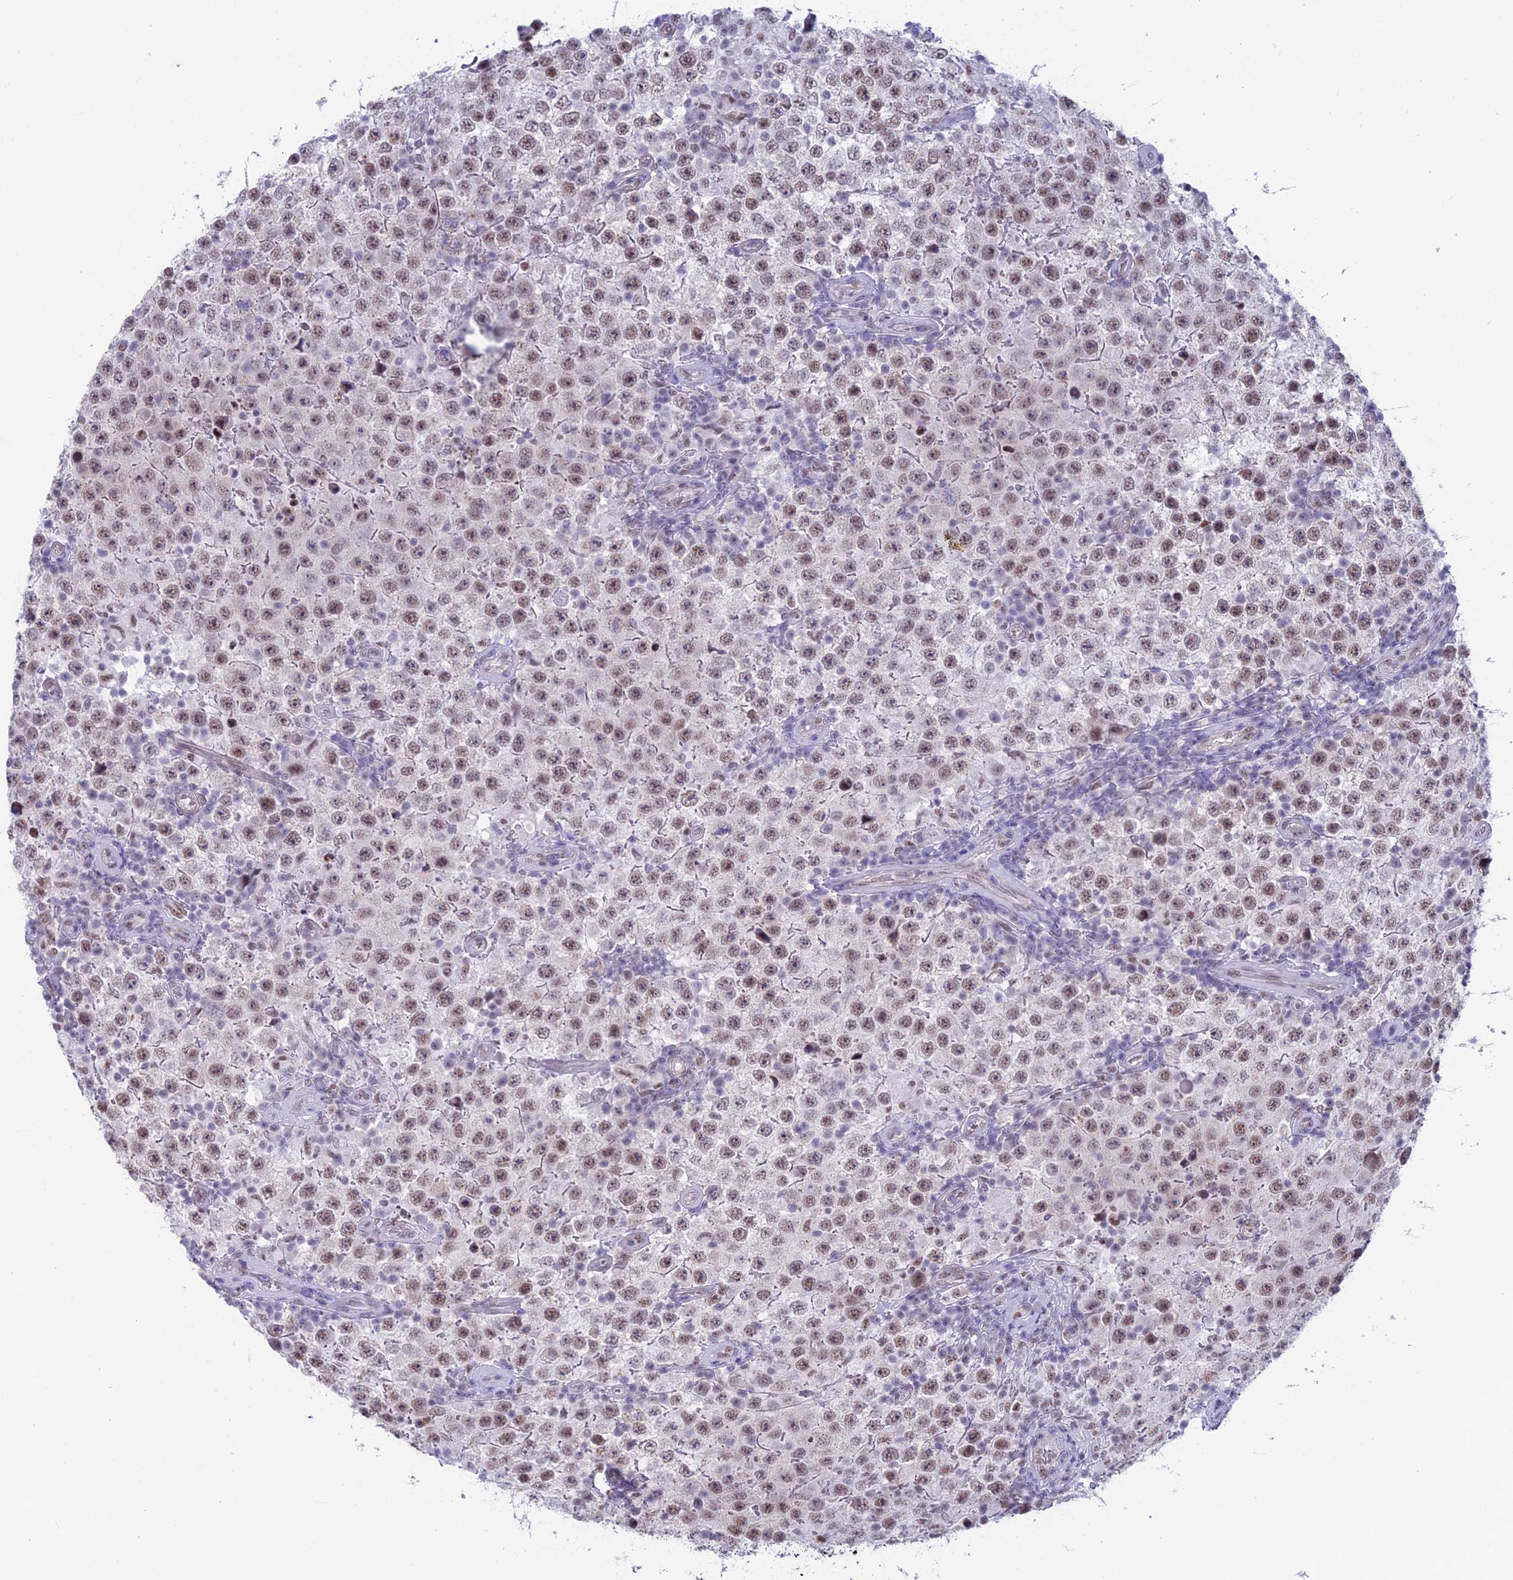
{"staining": {"intensity": "moderate", "quantity": ">75%", "location": "nuclear"}, "tissue": "testis cancer", "cell_type": "Tumor cells", "image_type": "cancer", "snomed": [{"axis": "morphology", "description": "Normal tissue, NOS"}, {"axis": "morphology", "description": "Urothelial carcinoma, High grade"}, {"axis": "morphology", "description": "Seminoma, NOS"}, {"axis": "morphology", "description": "Carcinoma, Embryonal, NOS"}, {"axis": "topography", "description": "Urinary bladder"}, {"axis": "topography", "description": "Testis"}], "caption": "Moderate nuclear expression is appreciated in approximately >75% of tumor cells in testis cancer (seminoma). (brown staining indicates protein expression, while blue staining denotes nuclei).", "gene": "SRSF5", "patient": {"sex": "male", "age": 41}}